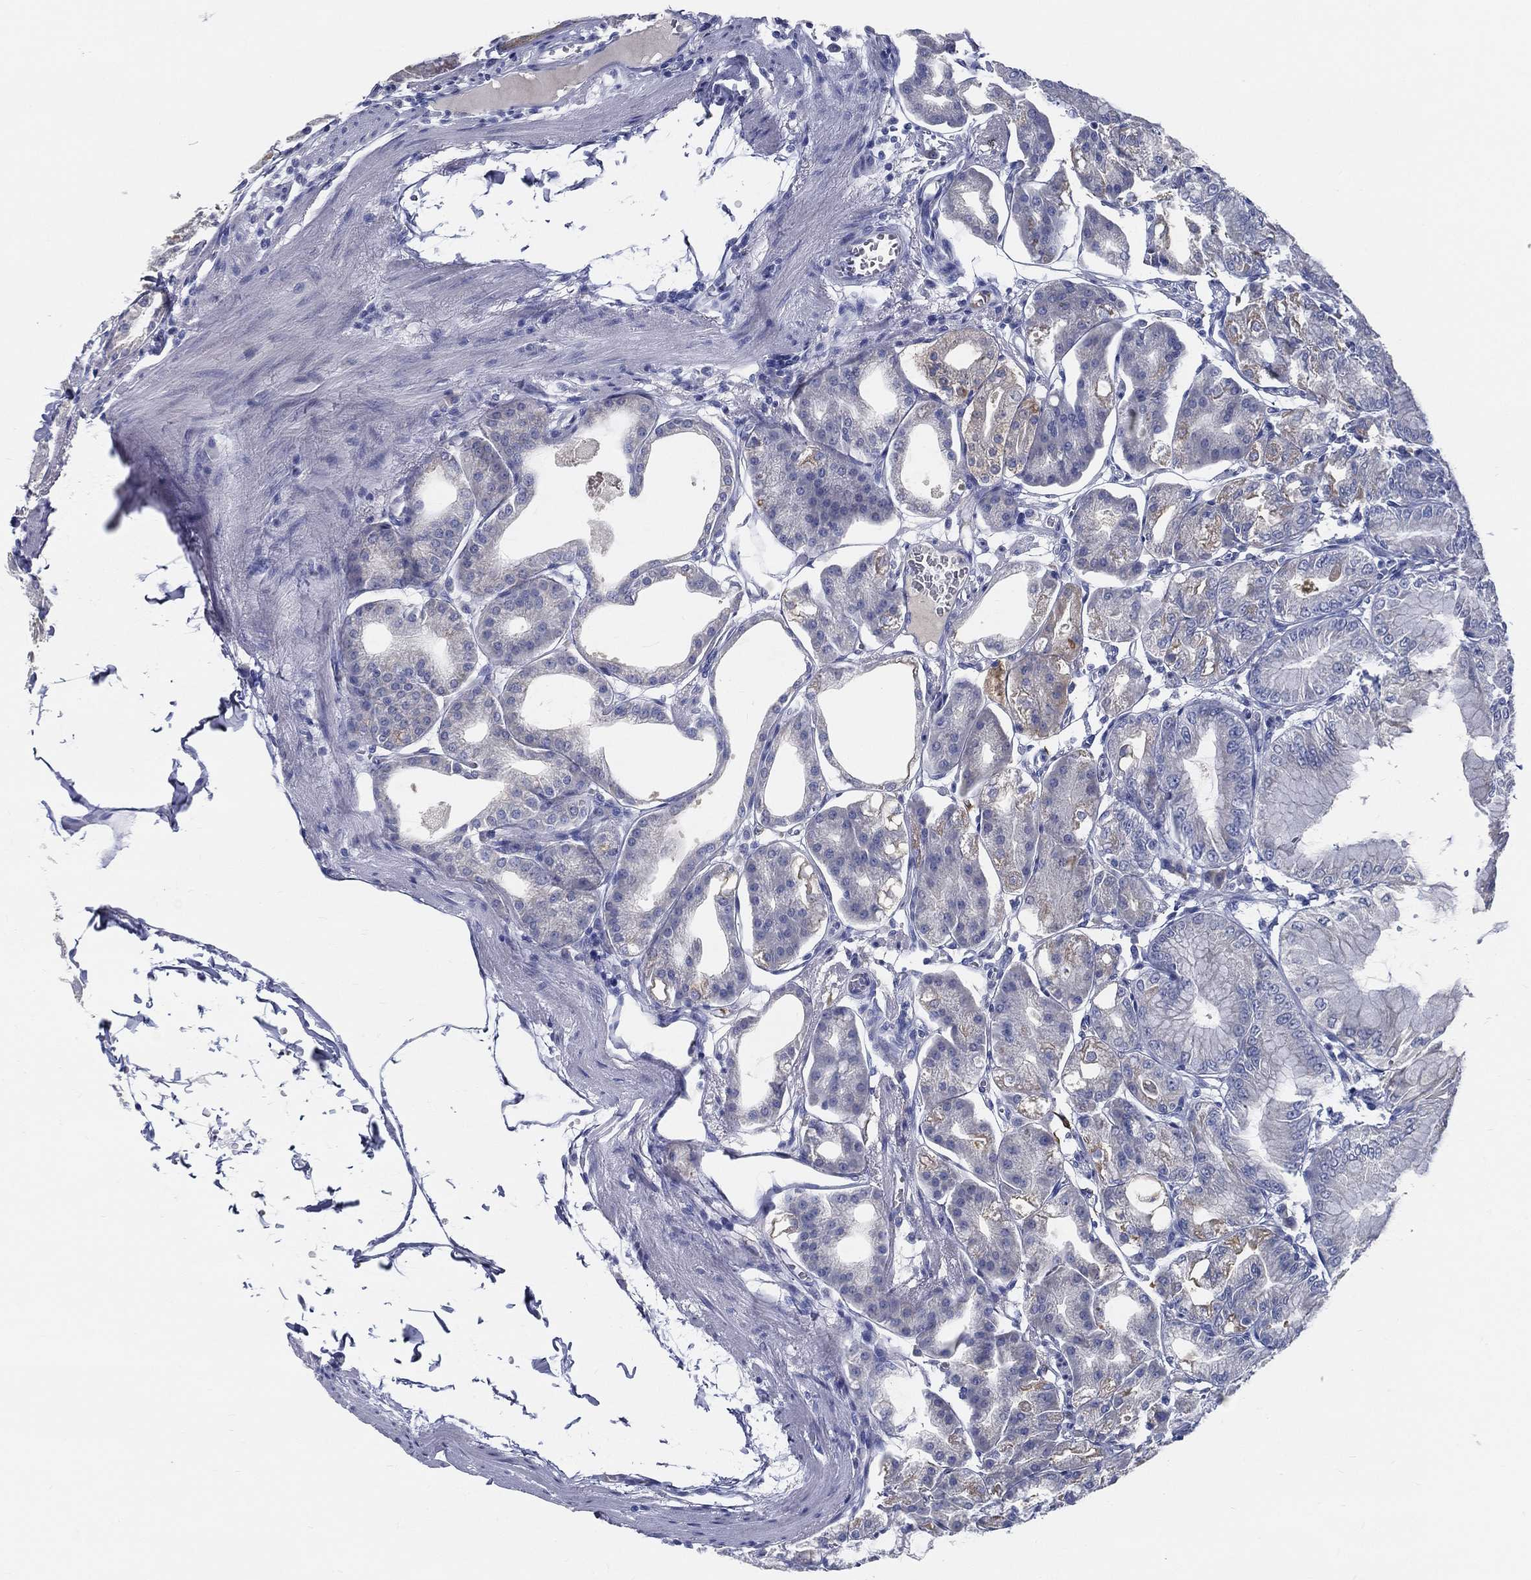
{"staining": {"intensity": "weak", "quantity": "<25%", "location": "cytoplasmic/membranous"}, "tissue": "stomach", "cell_type": "Glandular cells", "image_type": "normal", "snomed": [{"axis": "morphology", "description": "Normal tissue, NOS"}, {"axis": "topography", "description": "Stomach"}], "caption": "A photomicrograph of human stomach is negative for staining in glandular cells. Brightfield microscopy of immunohistochemistry (IHC) stained with DAB (3,3'-diaminobenzidine) (brown) and hematoxylin (blue), captured at high magnification.", "gene": "STS", "patient": {"sex": "male", "age": 71}}